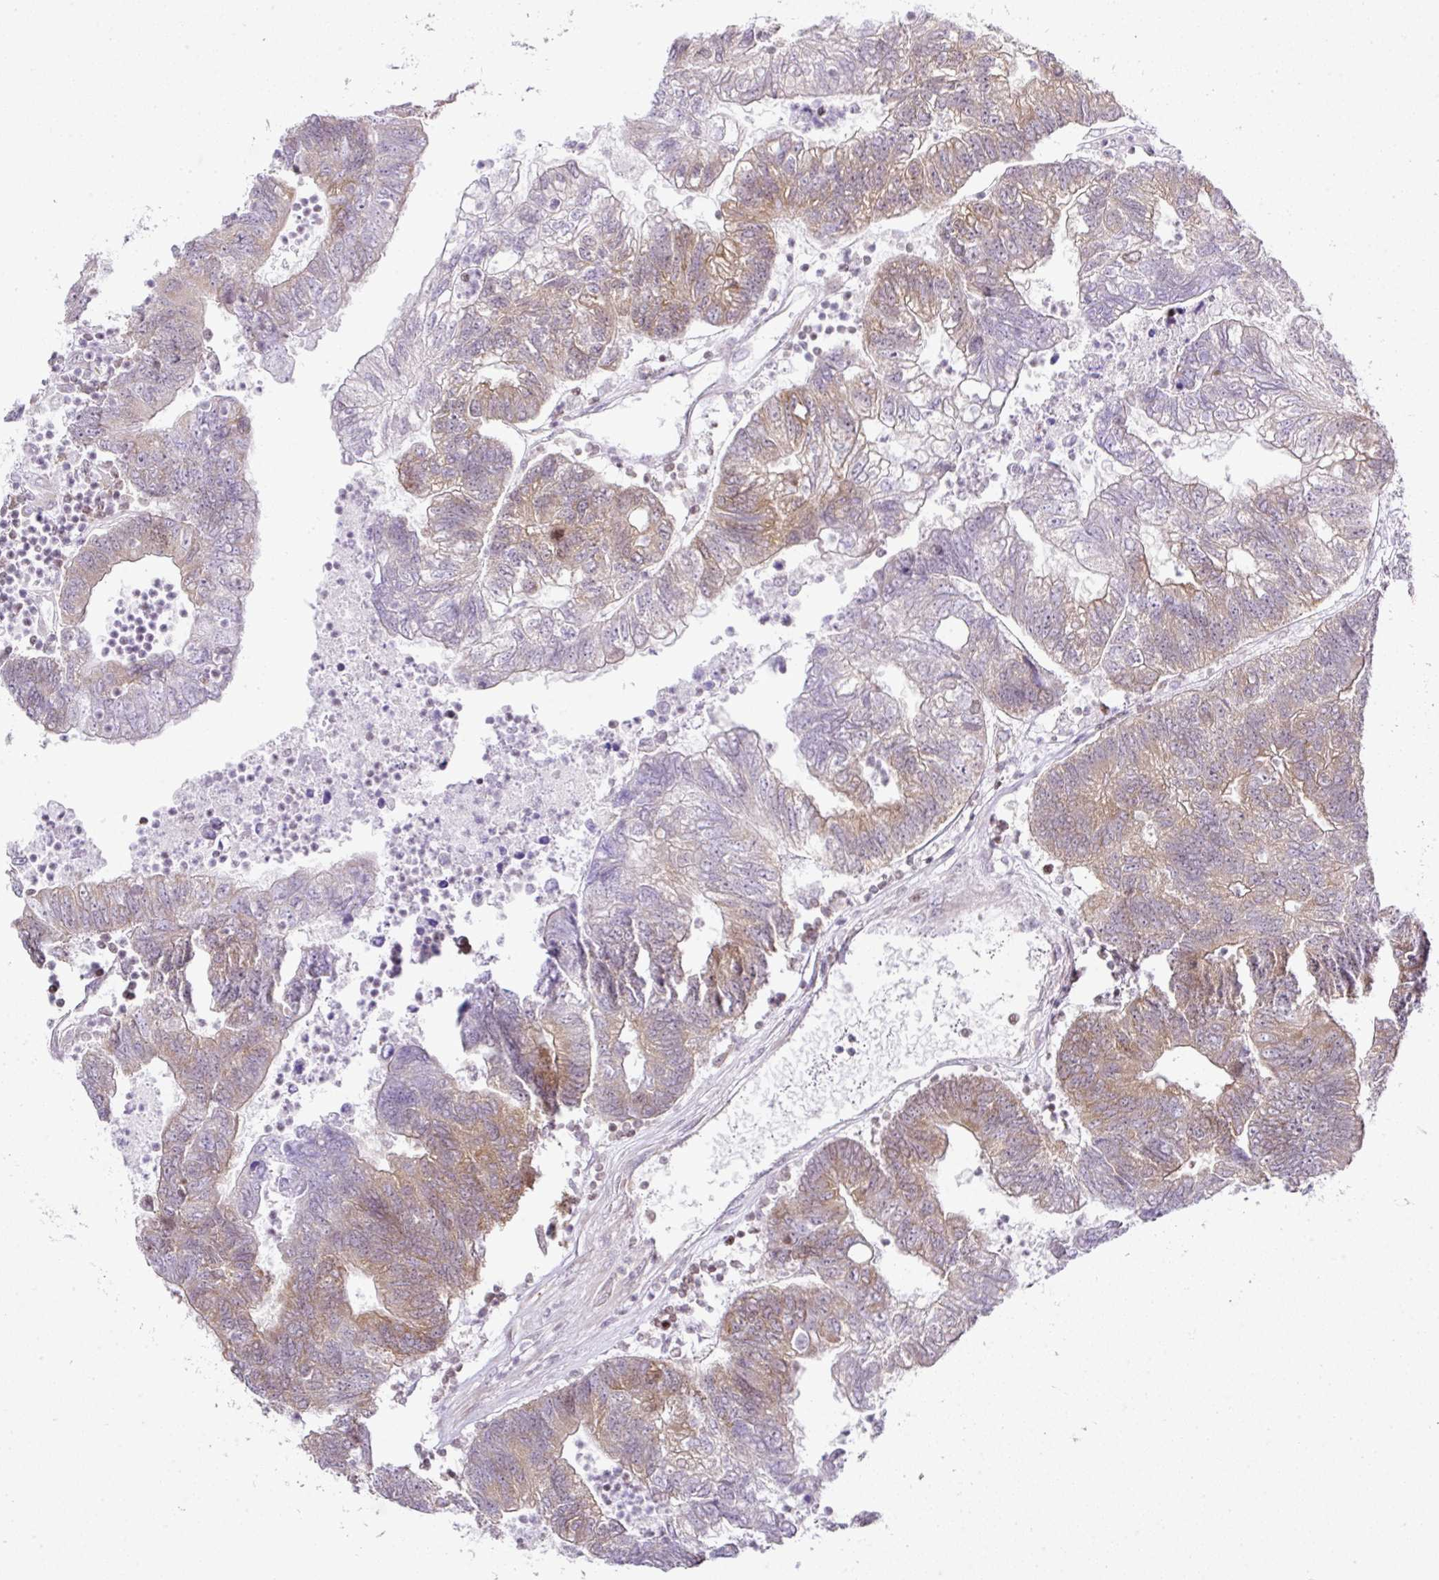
{"staining": {"intensity": "moderate", "quantity": "25%-75%", "location": "cytoplasmic/membranous"}, "tissue": "colorectal cancer", "cell_type": "Tumor cells", "image_type": "cancer", "snomed": [{"axis": "morphology", "description": "Adenocarcinoma, NOS"}, {"axis": "topography", "description": "Colon"}], "caption": "This is an image of IHC staining of colorectal adenocarcinoma, which shows moderate staining in the cytoplasmic/membranous of tumor cells.", "gene": "FAM32A", "patient": {"sex": "female", "age": 48}}